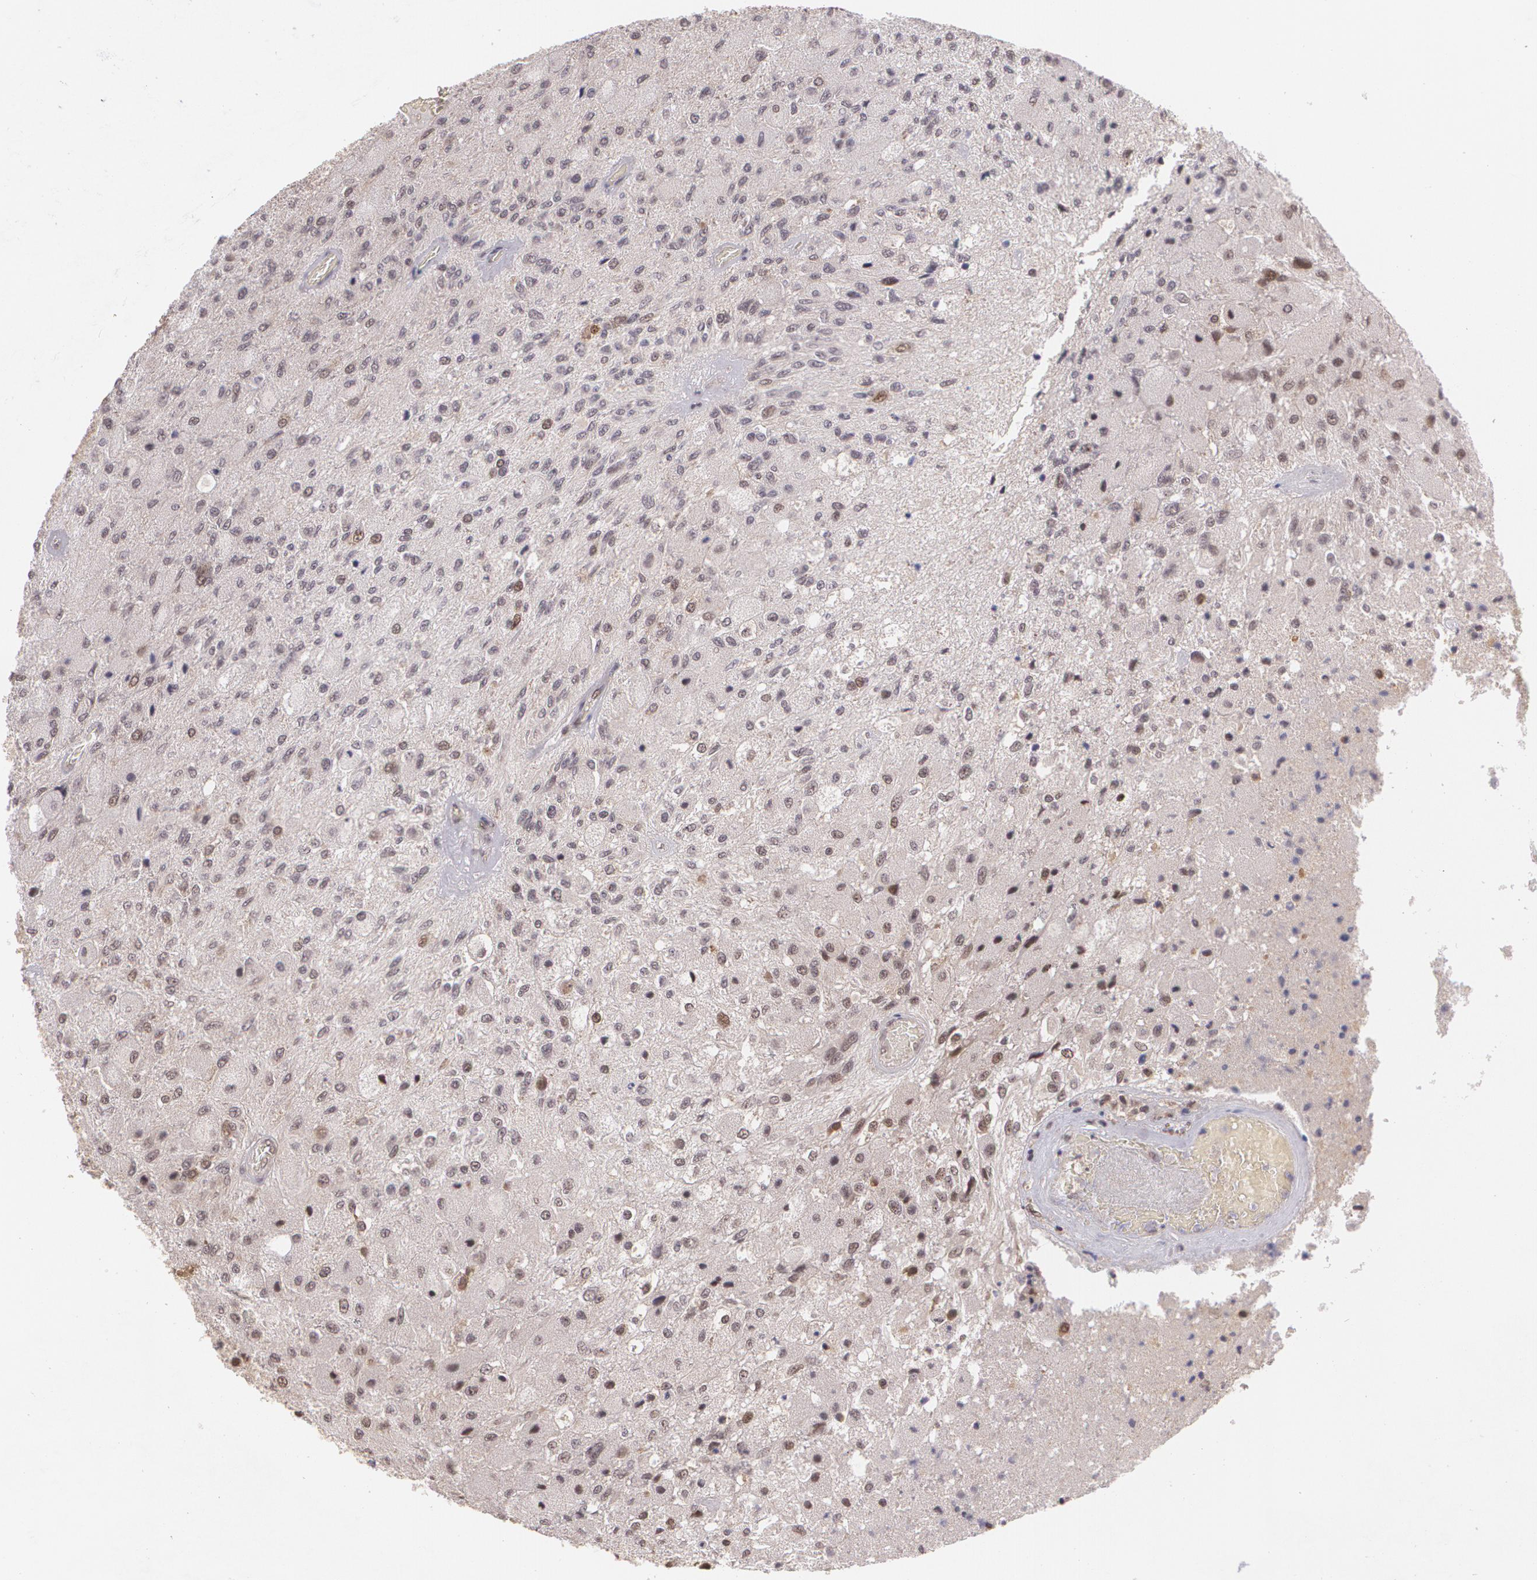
{"staining": {"intensity": "weak", "quantity": "<25%", "location": "nuclear"}, "tissue": "glioma", "cell_type": "Tumor cells", "image_type": "cancer", "snomed": [{"axis": "morphology", "description": "Normal tissue, NOS"}, {"axis": "morphology", "description": "Glioma, malignant, High grade"}, {"axis": "topography", "description": "Cerebral cortex"}], "caption": "A high-resolution micrograph shows IHC staining of malignant glioma (high-grade), which demonstrates no significant expression in tumor cells.", "gene": "CUL2", "patient": {"sex": "male", "age": 77}}